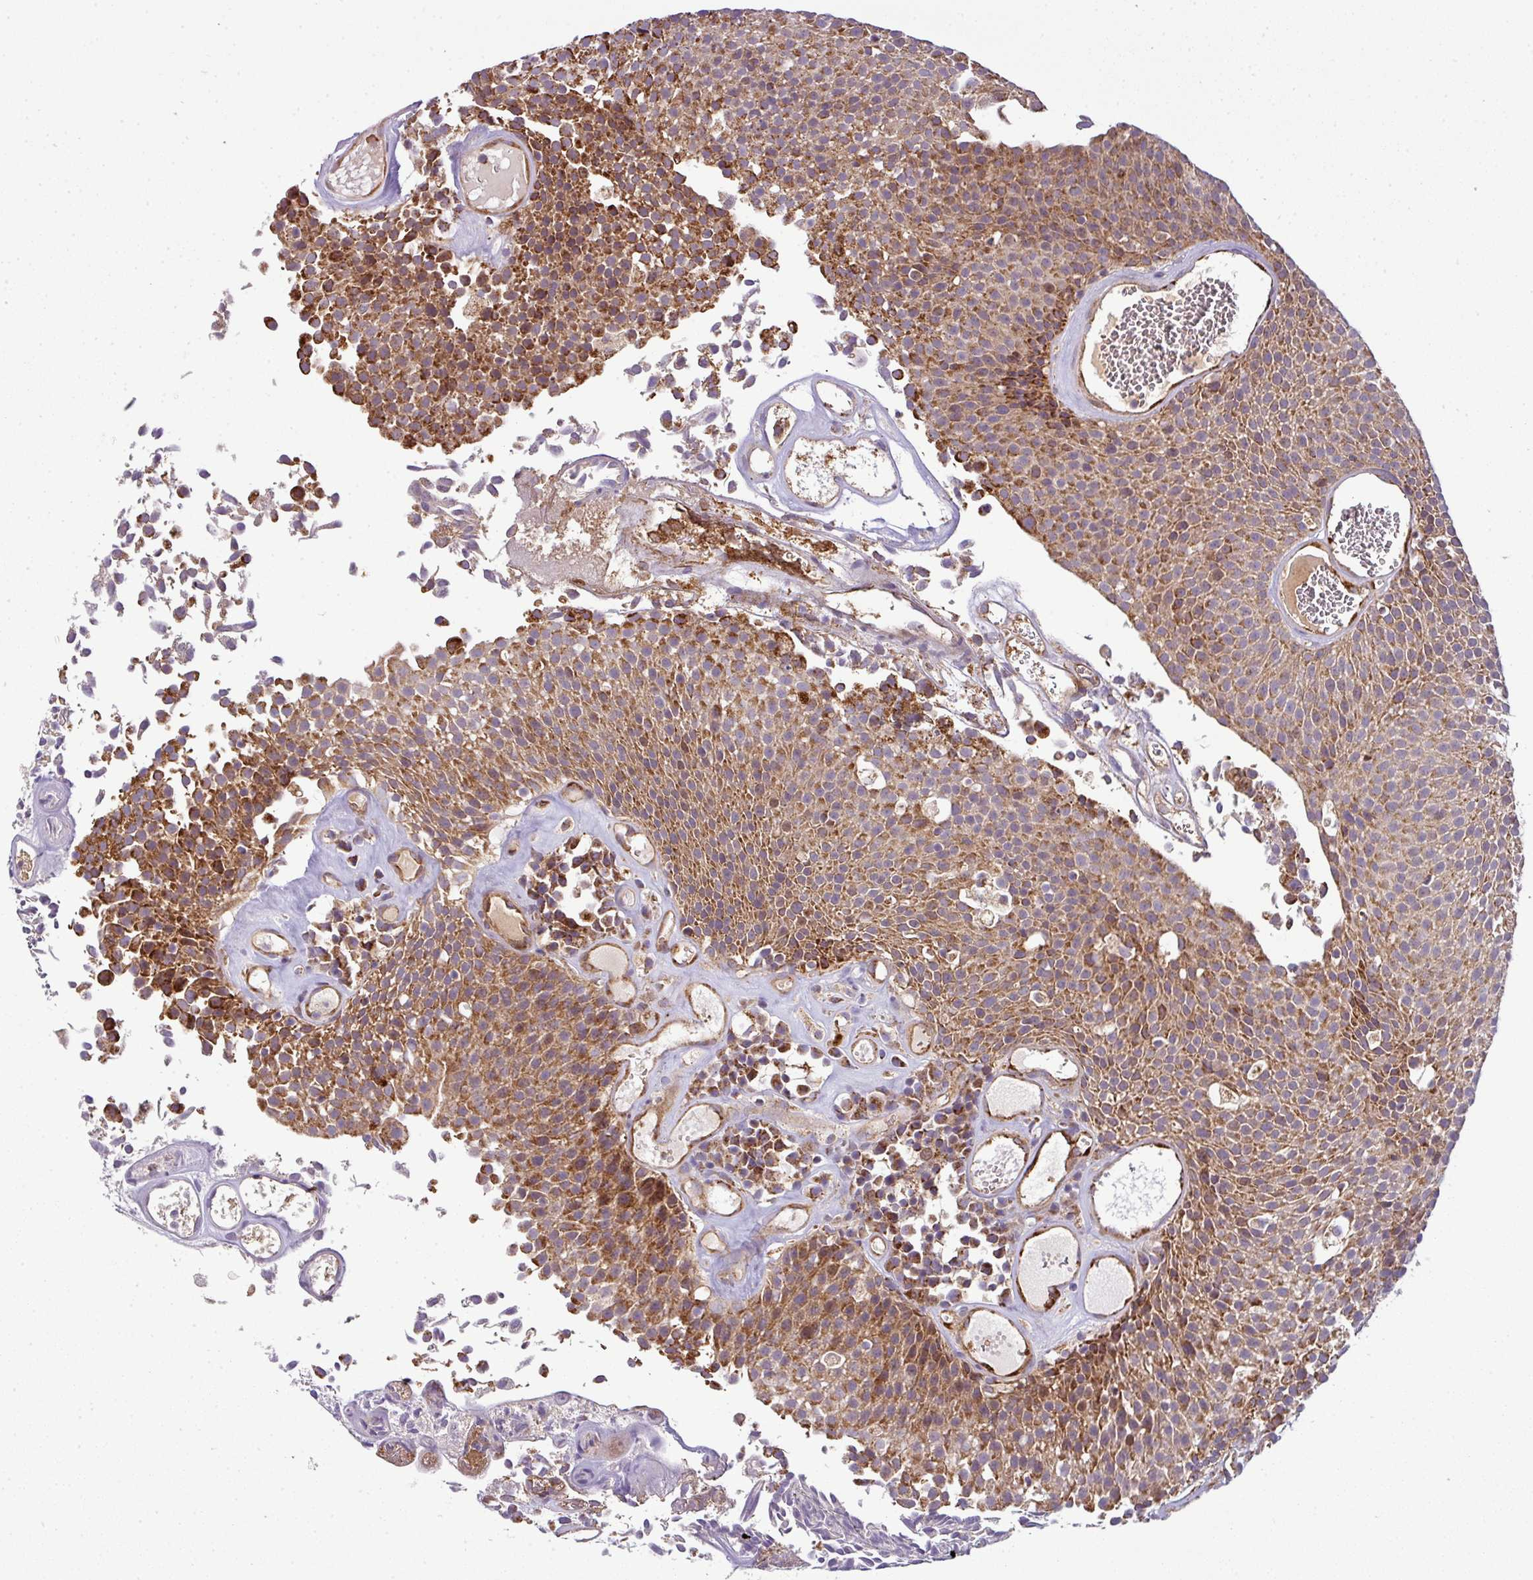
{"staining": {"intensity": "moderate", "quantity": ">75%", "location": "cytoplasmic/membranous"}, "tissue": "urothelial cancer", "cell_type": "Tumor cells", "image_type": "cancer", "snomed": [{"axis": "morphology", "description": "Urothelial carcinoma, Low grade"}, {"axis": "topography", "description": "Urinary bladder"}], "caption": "Immunohistochemistry photomicrograph of neoplastic tissue: urothelial cancer stained using IHC reveals medium levels of moderate protein expression localized specifically in the cytoplasmic/membranous of tumor cells, appearing as a cytoplasmic/membranous brown color.", "gene": "PRELID3B", "patient": {"sex": "female", "age": 79}}